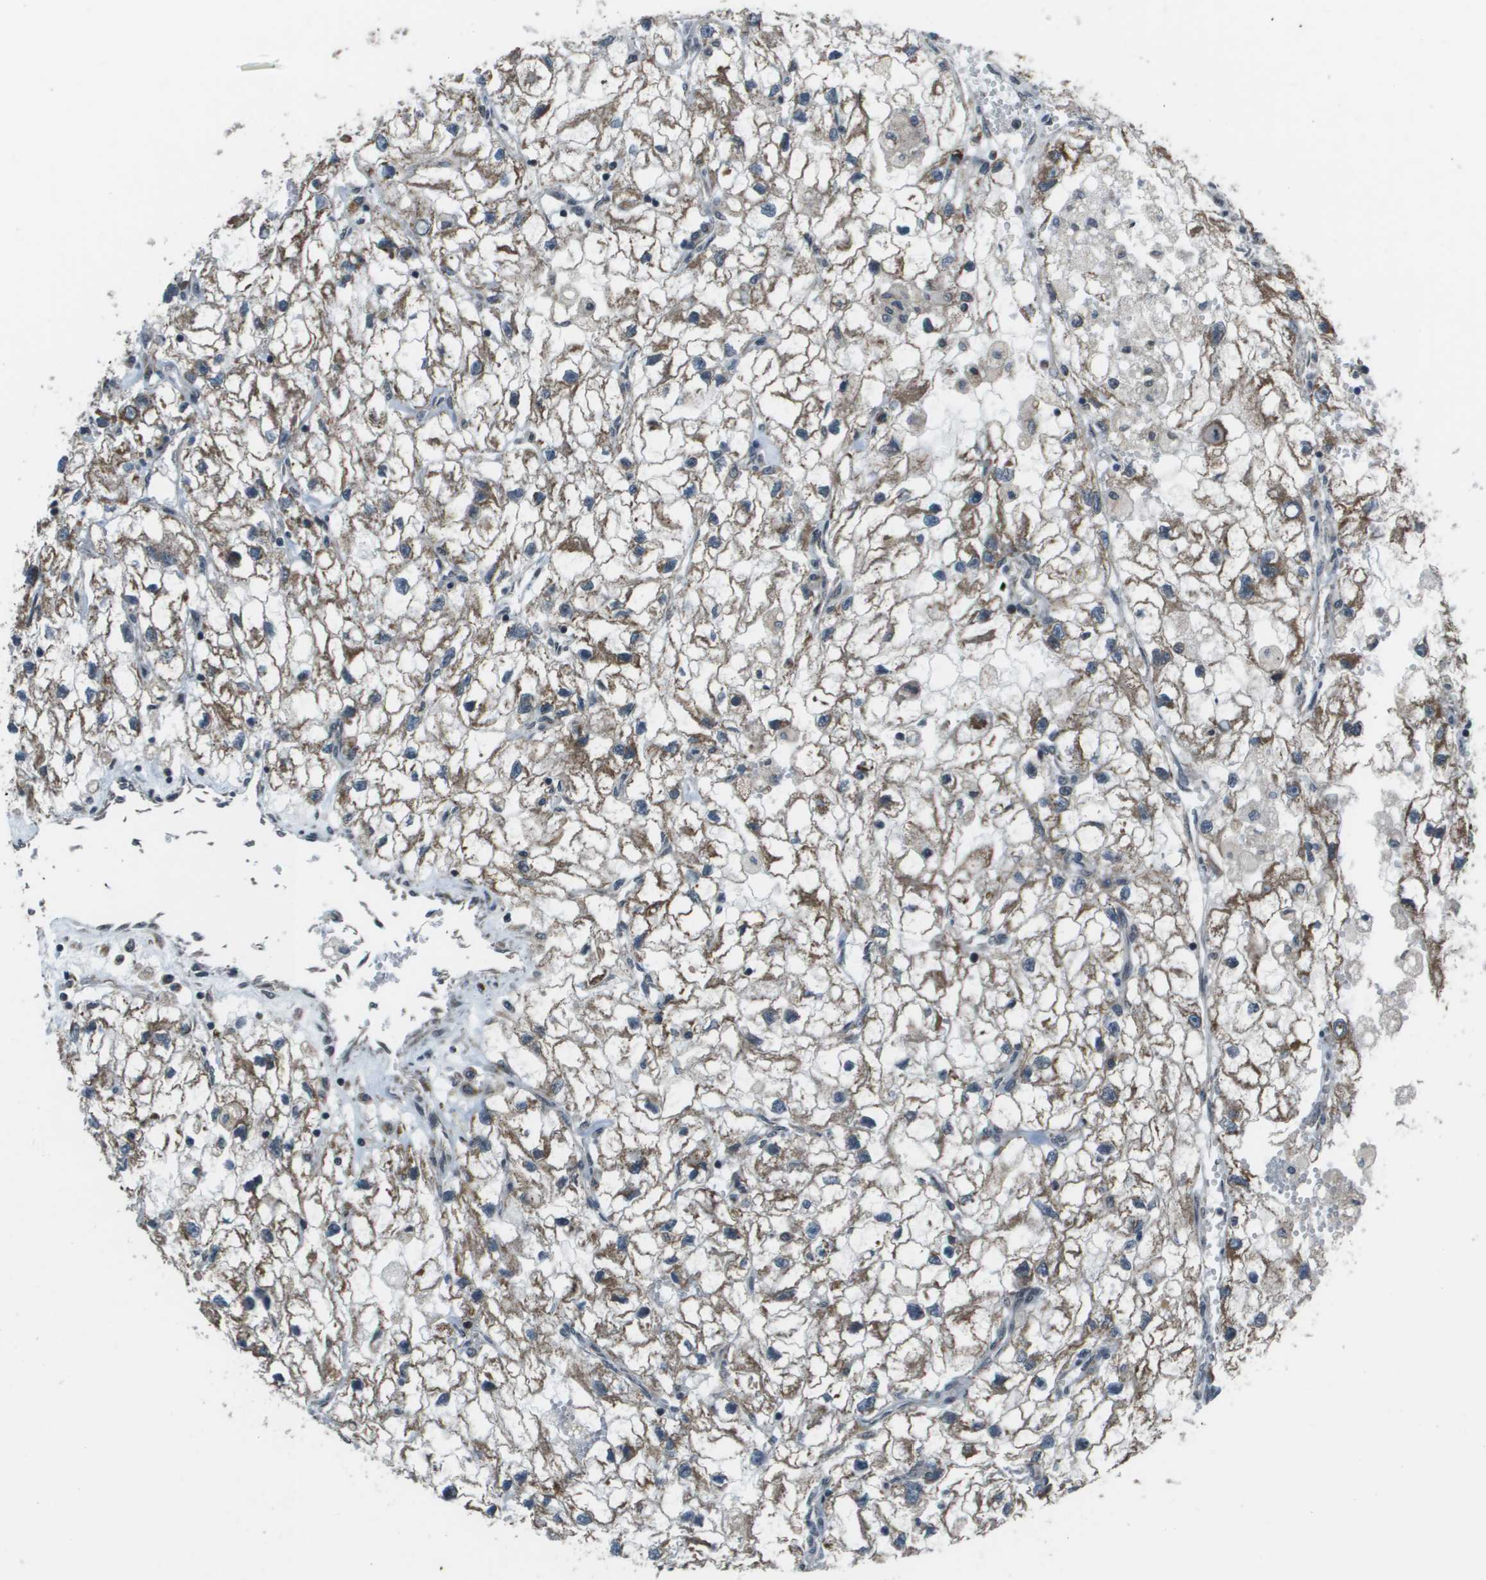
{"staining": {"intensity": "moderate", "quantity": ">75%", "location": "cytoplasmic/membranous"}, "tissue": "renal cancer", "cell_type": "Tumor cells", "image_type": "cancer", "snomed": [{"axis": "morphology", "description": "Adenocarcinoma, NOS"}, {"axis": "topography", "description": "Kidney"}], "caption": "About >75% of tumor cells in renal cancer (adenocarcinoma) show moderate cytoplasmic/membranous protein staining as visualized by brown immunohistochemical staining.", "gene": "PPFIA1", "patient": {"sex": "female", "age": 70}}